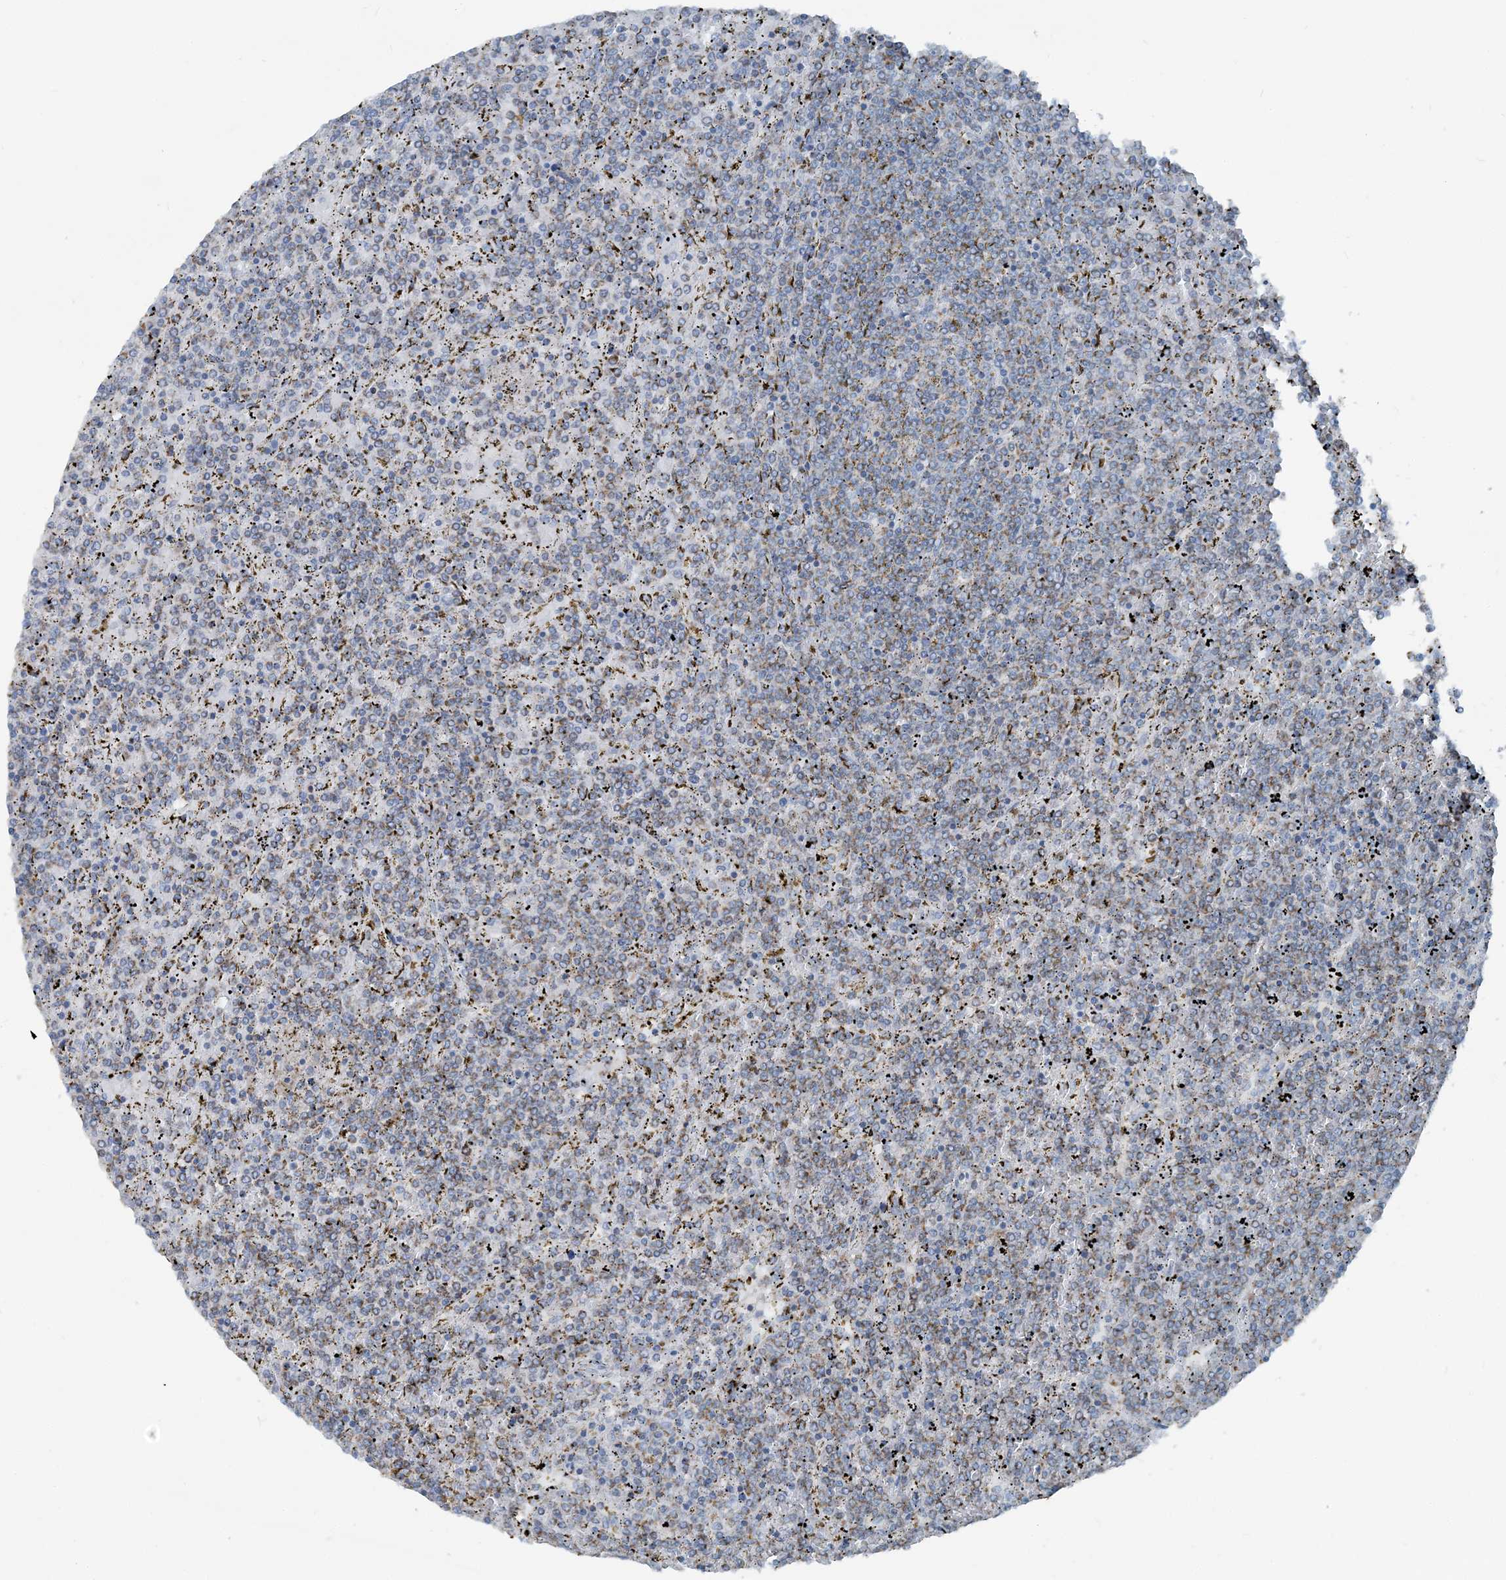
{"staining": {"intensity": "weak", "quantity": "25%-75%", "location": "cytoplasmic/membranous"}, "tissue": "lymphoma", "cell_type": "Tumor cells", "image_type": "cancer", "snomed": [{"axis": "morphology", "description": "Malignant lymphoma, non-Hodgkin's type, Low grade"}, {"axis": "topography", "description": "Spleen"}], "caption": "Immunohistochemistry (IHC) image of neoplastic tissue: human malignant lymphoma, non-Hodgkin's type (low-grade) stained using immunohistochemistry (IHC) displays low levels of weak protein expression localized specifically in the cytoplasmic/membranous of tumor cells, appearing as a cytoplasmic/membranous brown color.", "gene": "SUCLG1", "patient": {"sex": "female", "age": 19}}